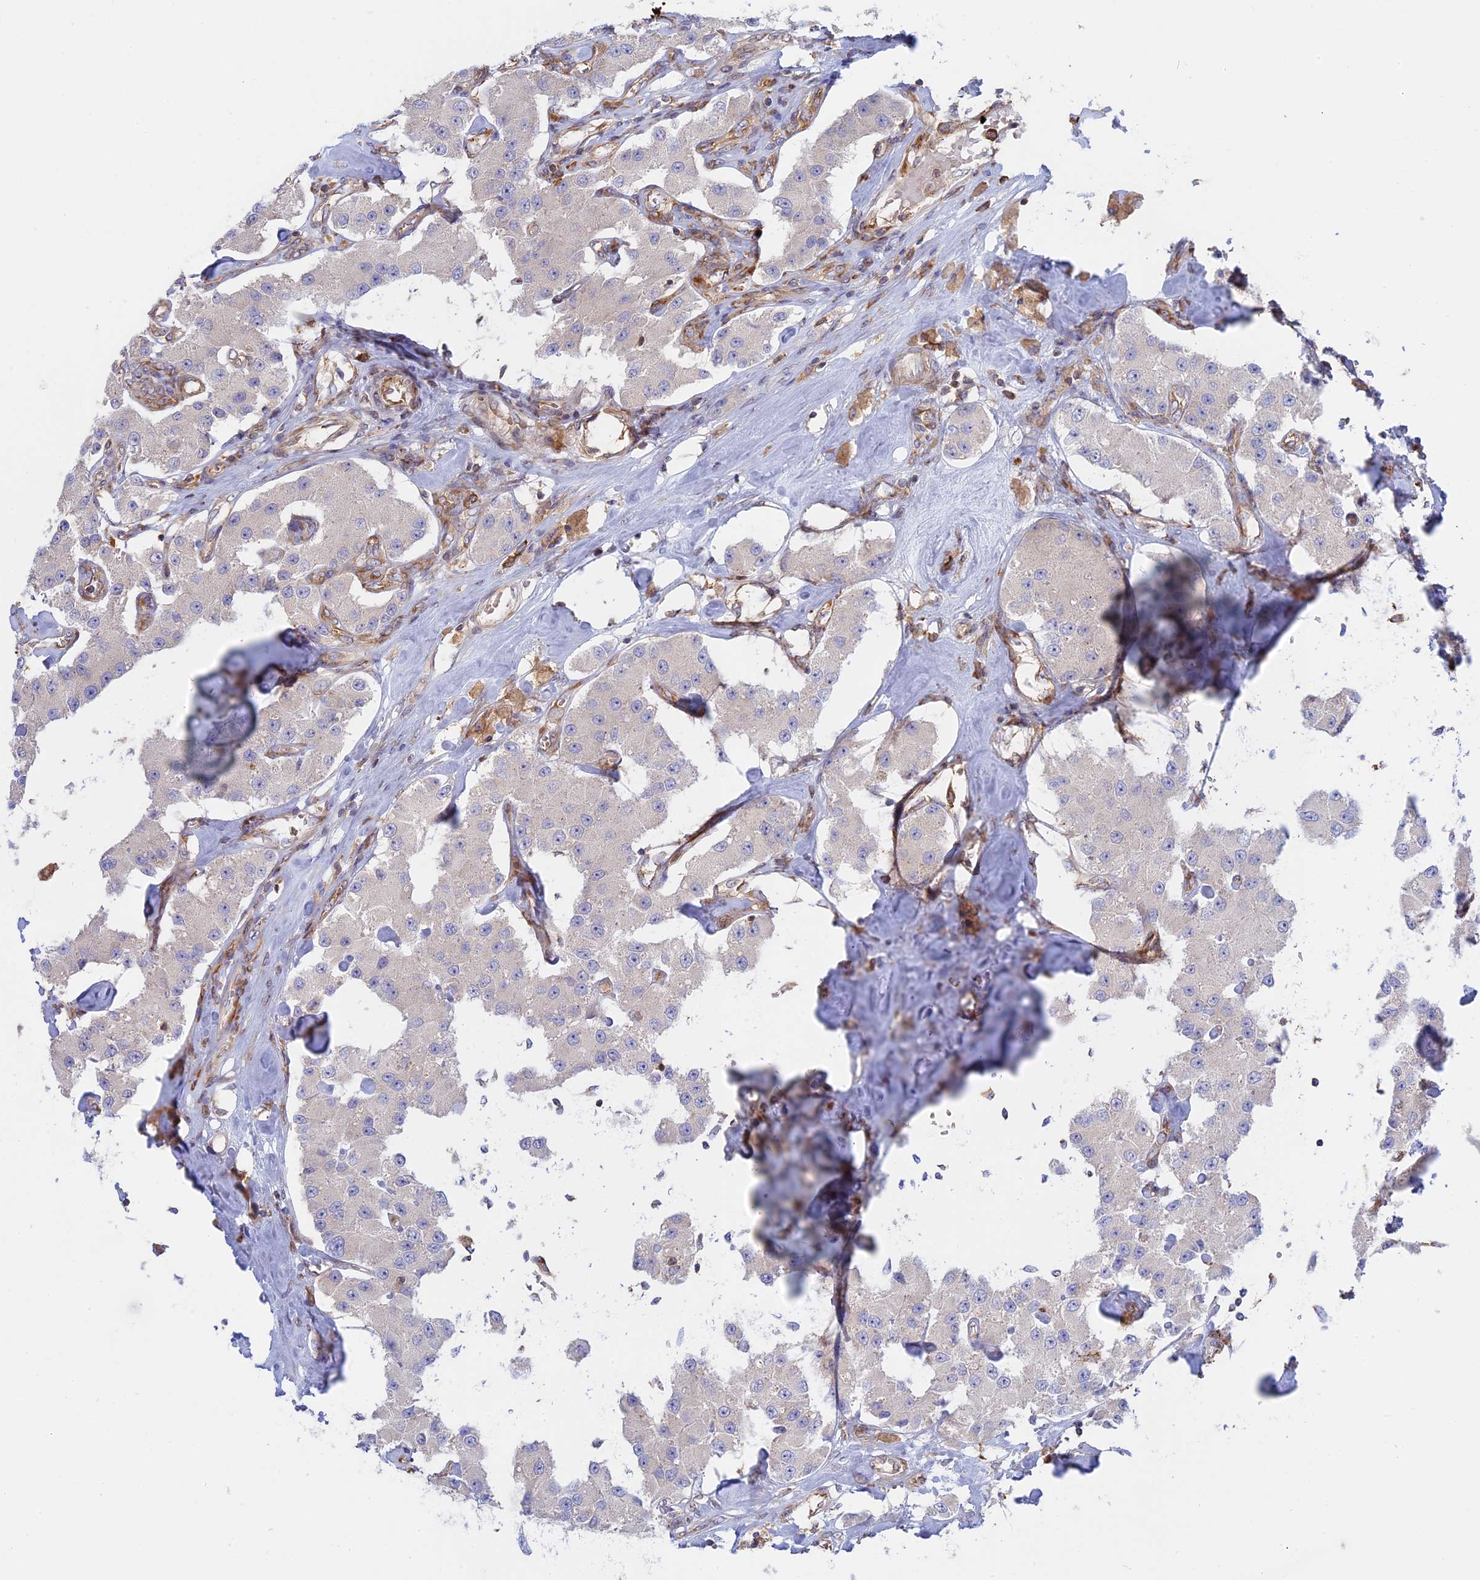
{"staining": {"intensity": "negative", "quantity": "none", "location": "none"}, "tissue": "carcinoid", "cell_type": "Tumor cells", "image_type": "cancer", "snomed": [{"axis": "morphology", "description": "Carcinoid, malignant, NOS"}, {"axis": "topography", "description": "Pancreas"}], "caption": "The image displays no staining of tumor cells in malignant carcinoid.", "gene": "GMIP", "patient": {"sex": "male", "age": 41}}